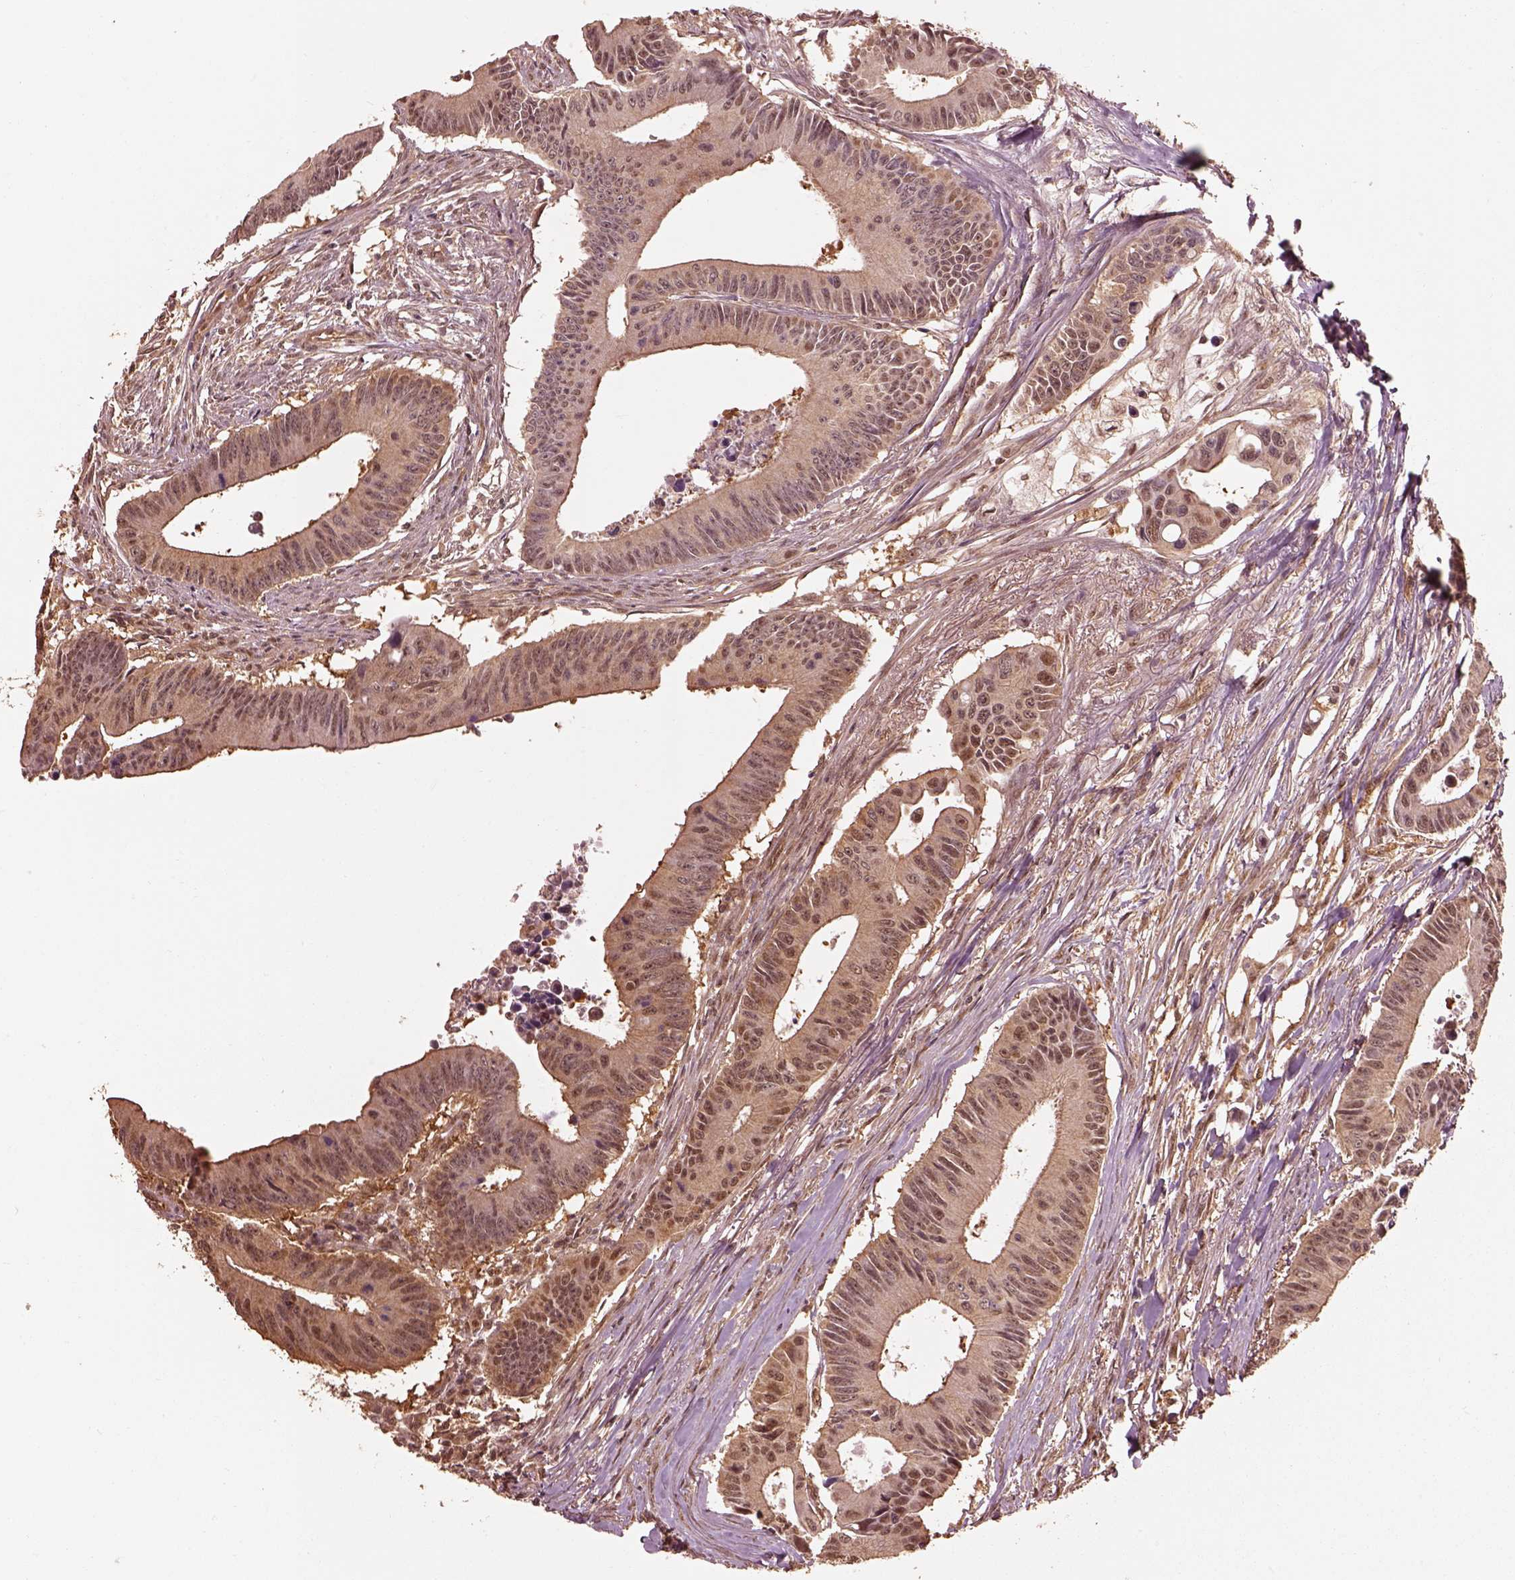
{"staining": {"intensity": "weak", "quantity": "25%-75%", "location": "cytoplasmic/membranous,nuclear"}, "tissue": "colorectal cancer", "cell_type": "Tumor cells", "image_type": "cancer", "snomed": [{"axis": "morphology", "description": "Adenocarcinoma, NOS"}, {"axis": "topography", "description": "Colon"}], "caption": "The immunohistochemical stain highlights weak cytoplasmic/membranous and nuclear staining in tumor cells of adenocarcinoma (colorectal) tissue. Immunohistochemistry stains the protein in brown and the nuclei are stained blue.", "gene": "PSMC5", "patient": {"sex": "female", "age": 87}}